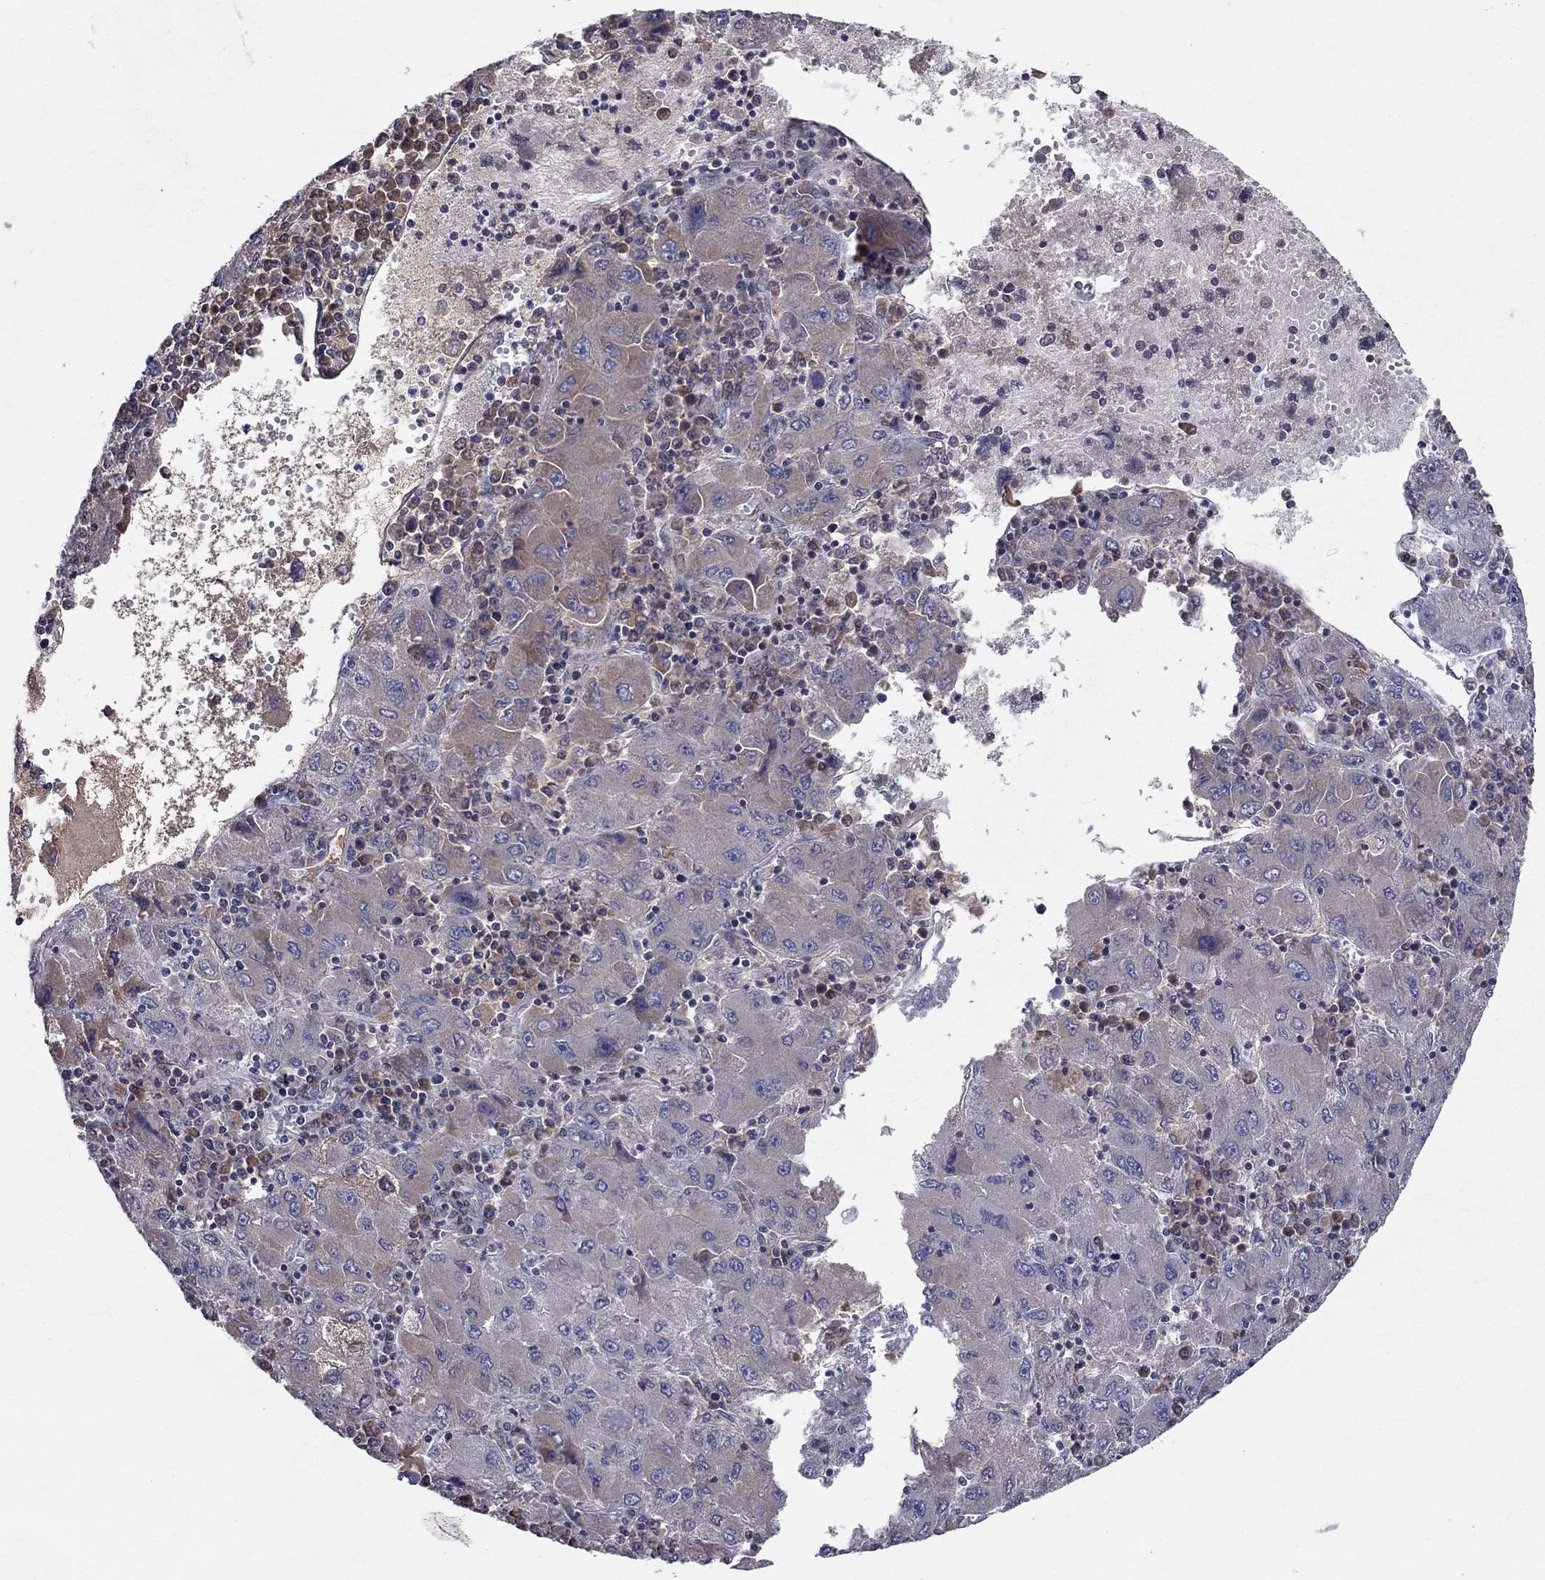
{"staining": {"intensity": "weak", "quantity": "<25%", "location": "cytoplasmic/membranous"}, "tissue": "liver cancer", "cell_type": "Tumor cells", "image_type": "cancer", "snomed": [{"axis": "morphology", "description": "Carcinoma, Hepatocellular, NOS"}, {"axis": "topography", "description": "Liver"}], "caption": "Tumor cells are negative for brown protein staining in liver cancer.", "gene": "SLC4A10", "patient": {"sex": "male", "age": 75}}